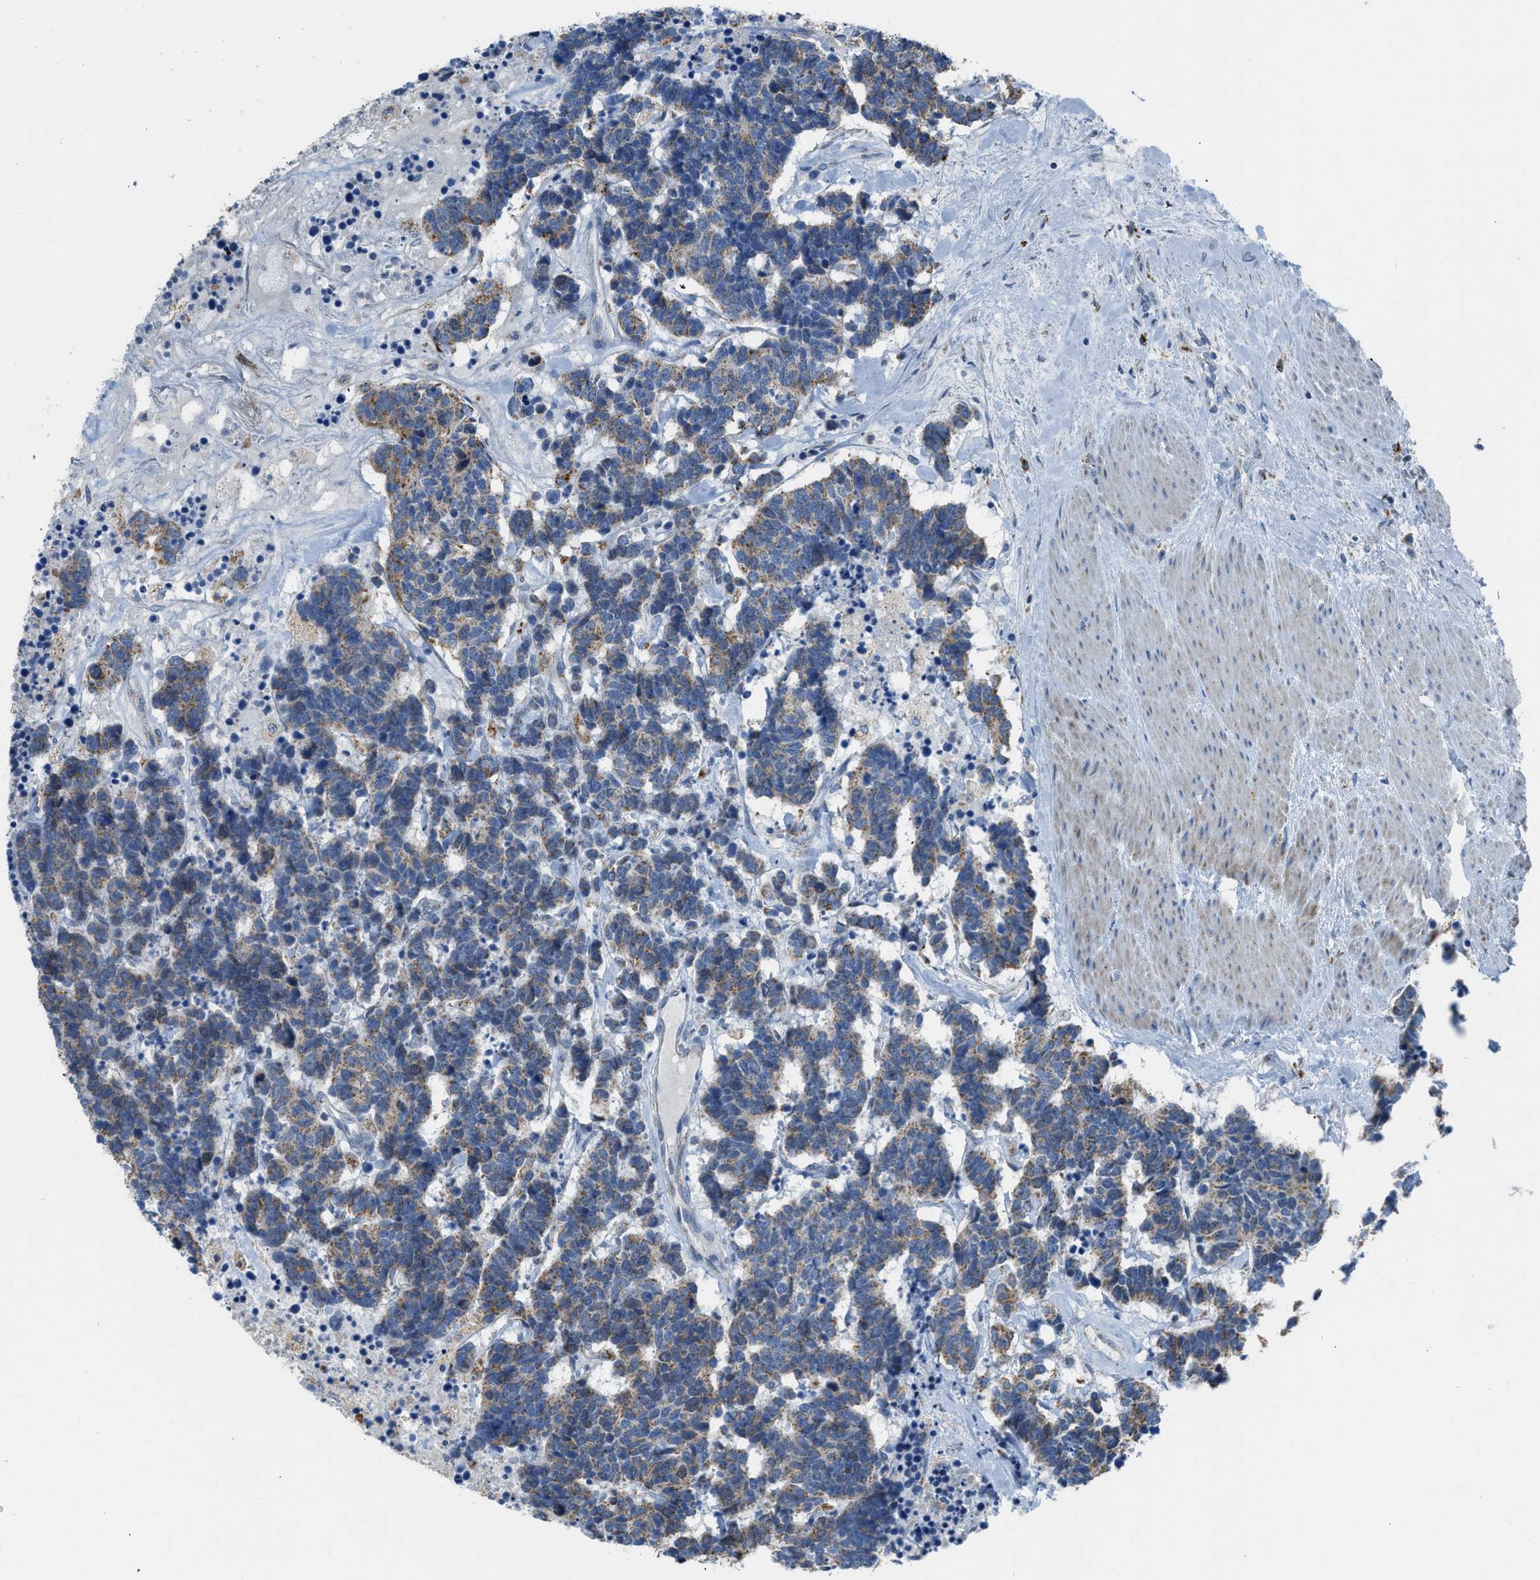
{"staining": {"intensity": "moderate", "quantity": ">75%", "location": "cytoplasmic/membranous"}, "tissue": "carcinoid", "cell_type": "Tumor cells", "image_type": "cancer", "snomed": [{"axis": "morphology", "description": "Carcinoma, NOS"}, {"axis": "morphology", "description": "Carcinoid, malignant, NOS"}, {"axis": "topography", "description": "Urinary bladder"}], "caption": "Moderate cytoplasmic/membranous positivity is seen in approximately >75% of tumor cells in carcinoid.", "gene": "SMIM20", "patient": {"sex": "male", "age": 57}}